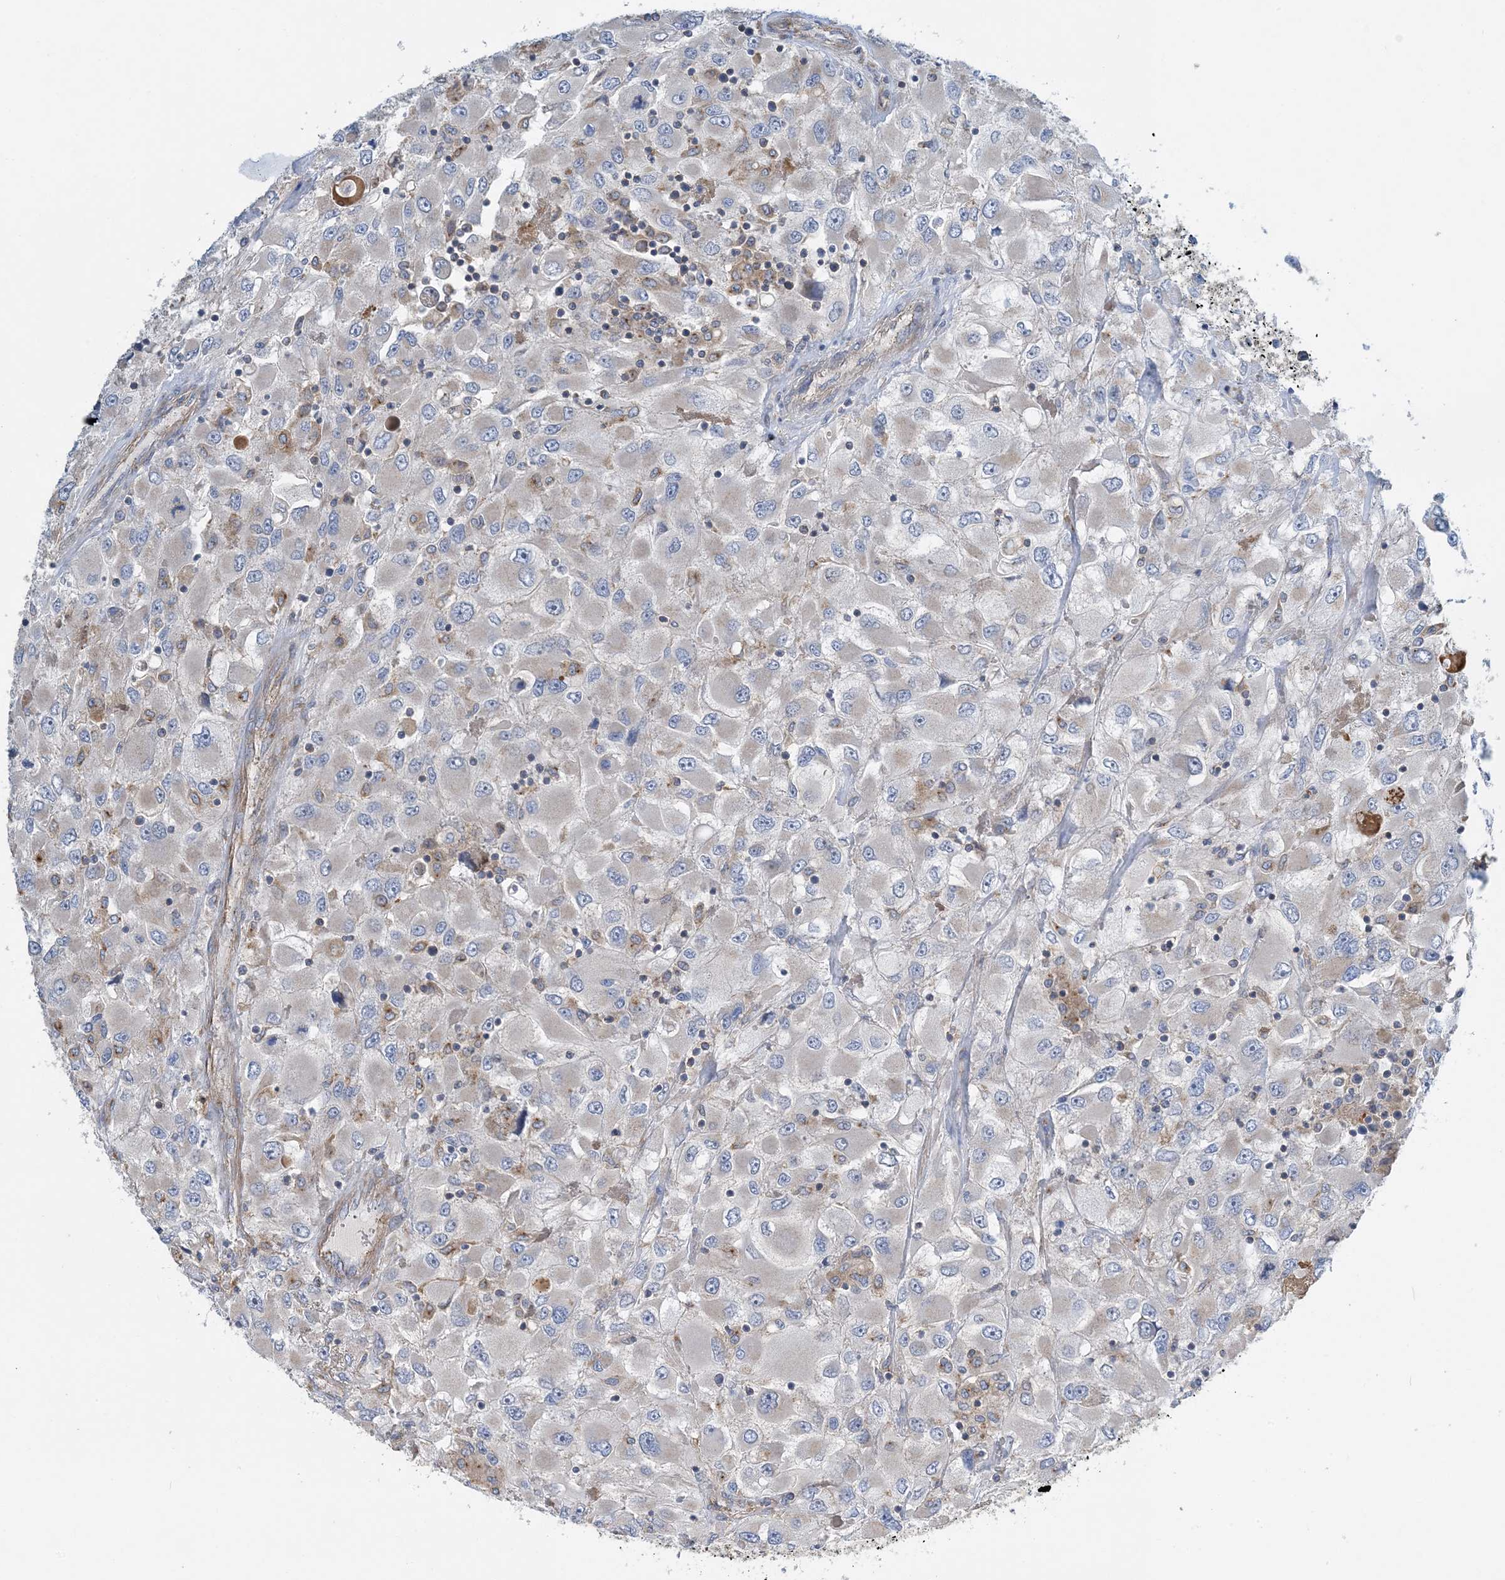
{"staining": {"intensity": "weak", "quantity": "<25%", "location": "cytoplasmic/membranous"}, "tissue": "renal cancer", "cell_type": "Tumor cells", "image_type": "cancer", "snomed": [{"axis": "morphology", "description": "Adenocarcinoma, NOS"}, {"axis": "topography", "description": "Kidney"}], "caption": "The histopathology image shows no significant staining in tumor cells of renal cancer (adenocarcinoma).", "gene": "SIDT1", "patient": {"sex": "female", "age": 52}}